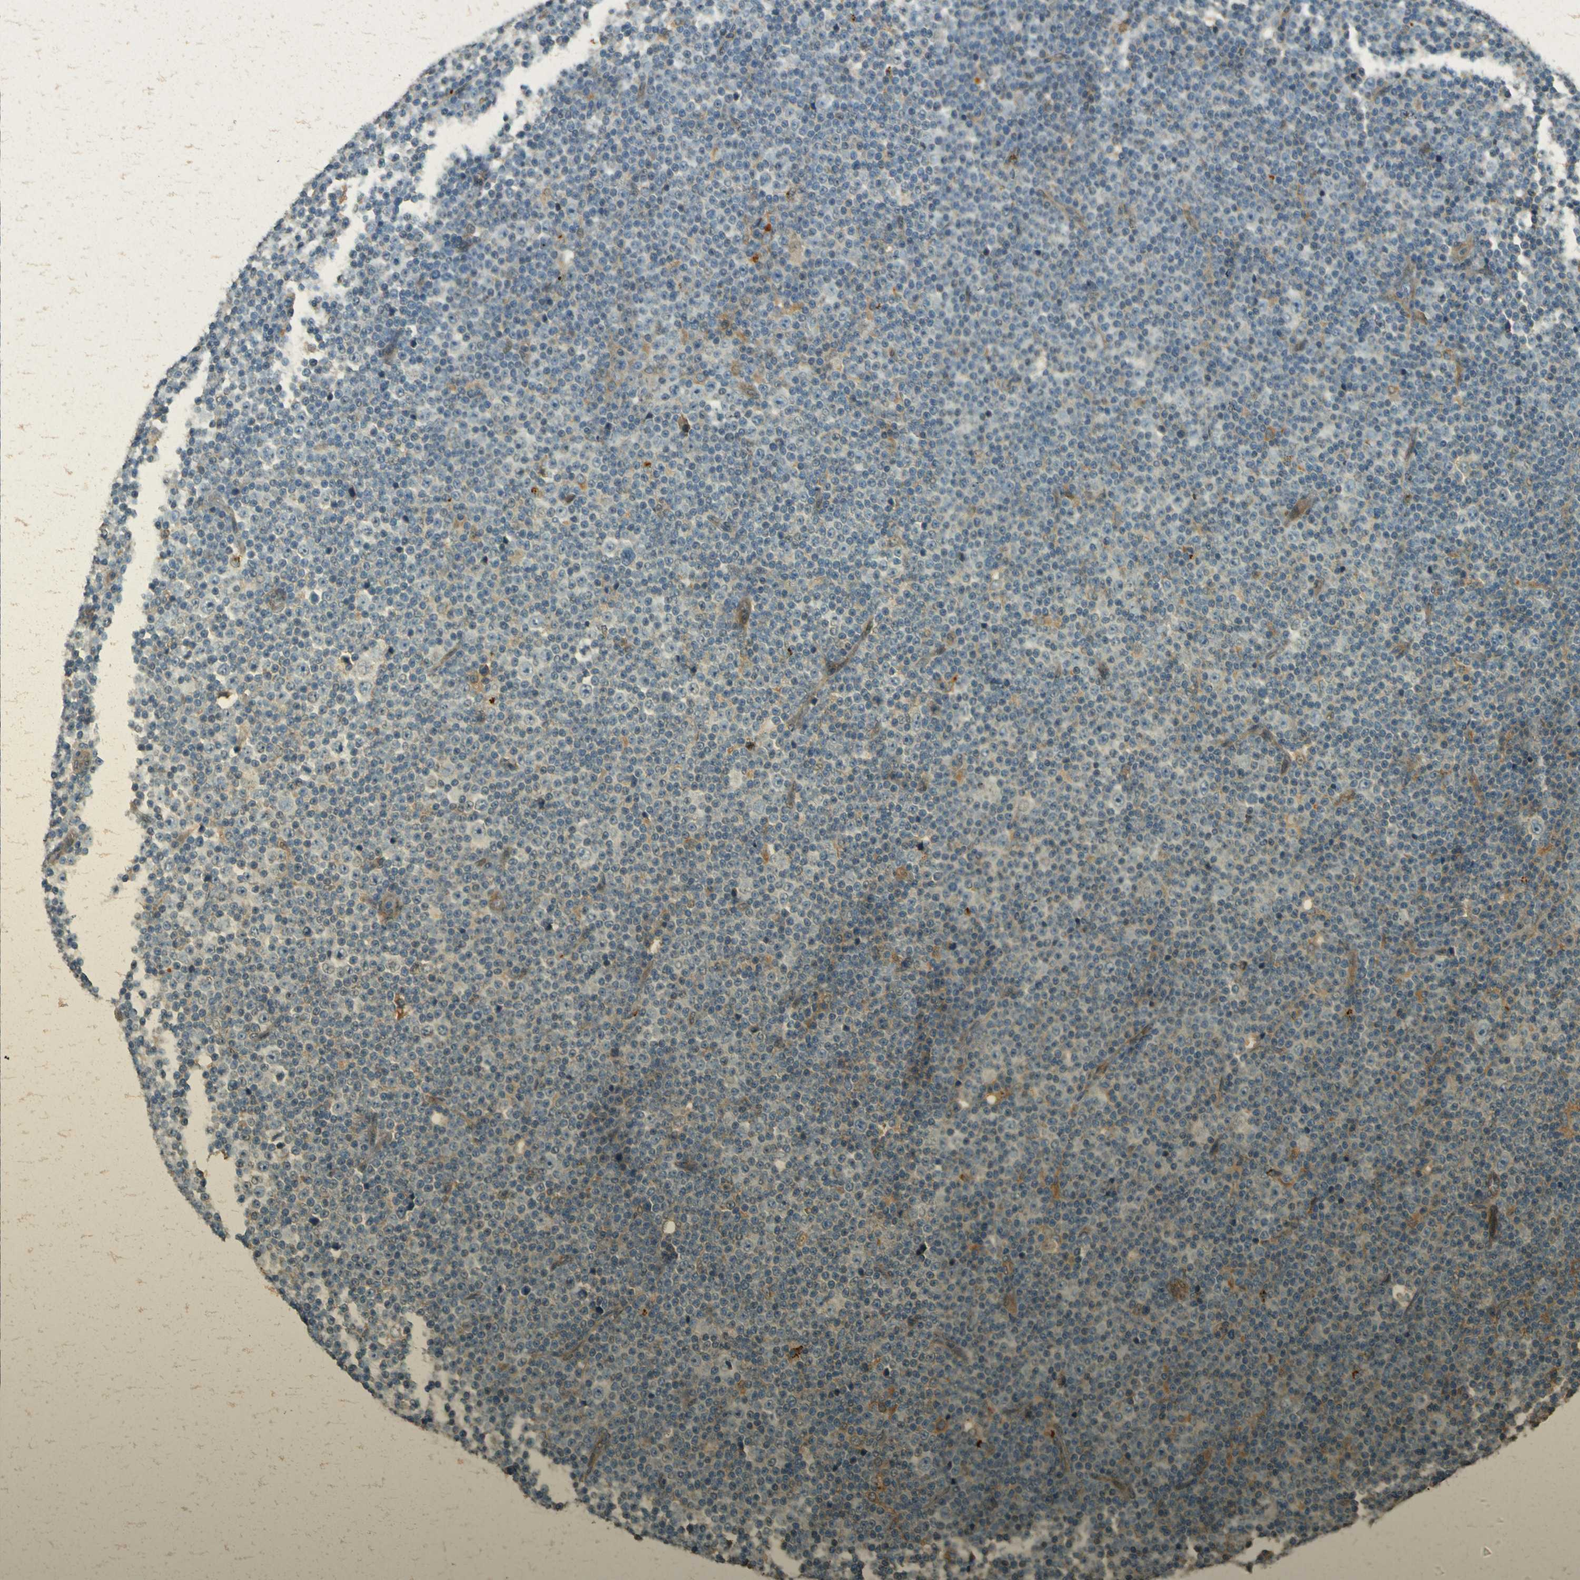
{"staining": {"intensity": "weak", "quantity": "<25%", "location": "cytoplasmic/membranous"}, "tissue": "lymphoma", "cell_type": "Tumor cells", "image_type": "cancer", "snomed": [{"axis": "morphology", "description": "Malignant lymphoma, non-Hodgkin's type, Low grade"}, {"axis": "topography", "description": "Lymph node"}], "caption": "High magnification brightfield microscopy of lymphoma stained with DAB (brown) and counterstained with hematoxylin (blue): tumor cells show no significant positivity.", "gene": "NEXN", "patient": {"sex": "female", "age": 67}}